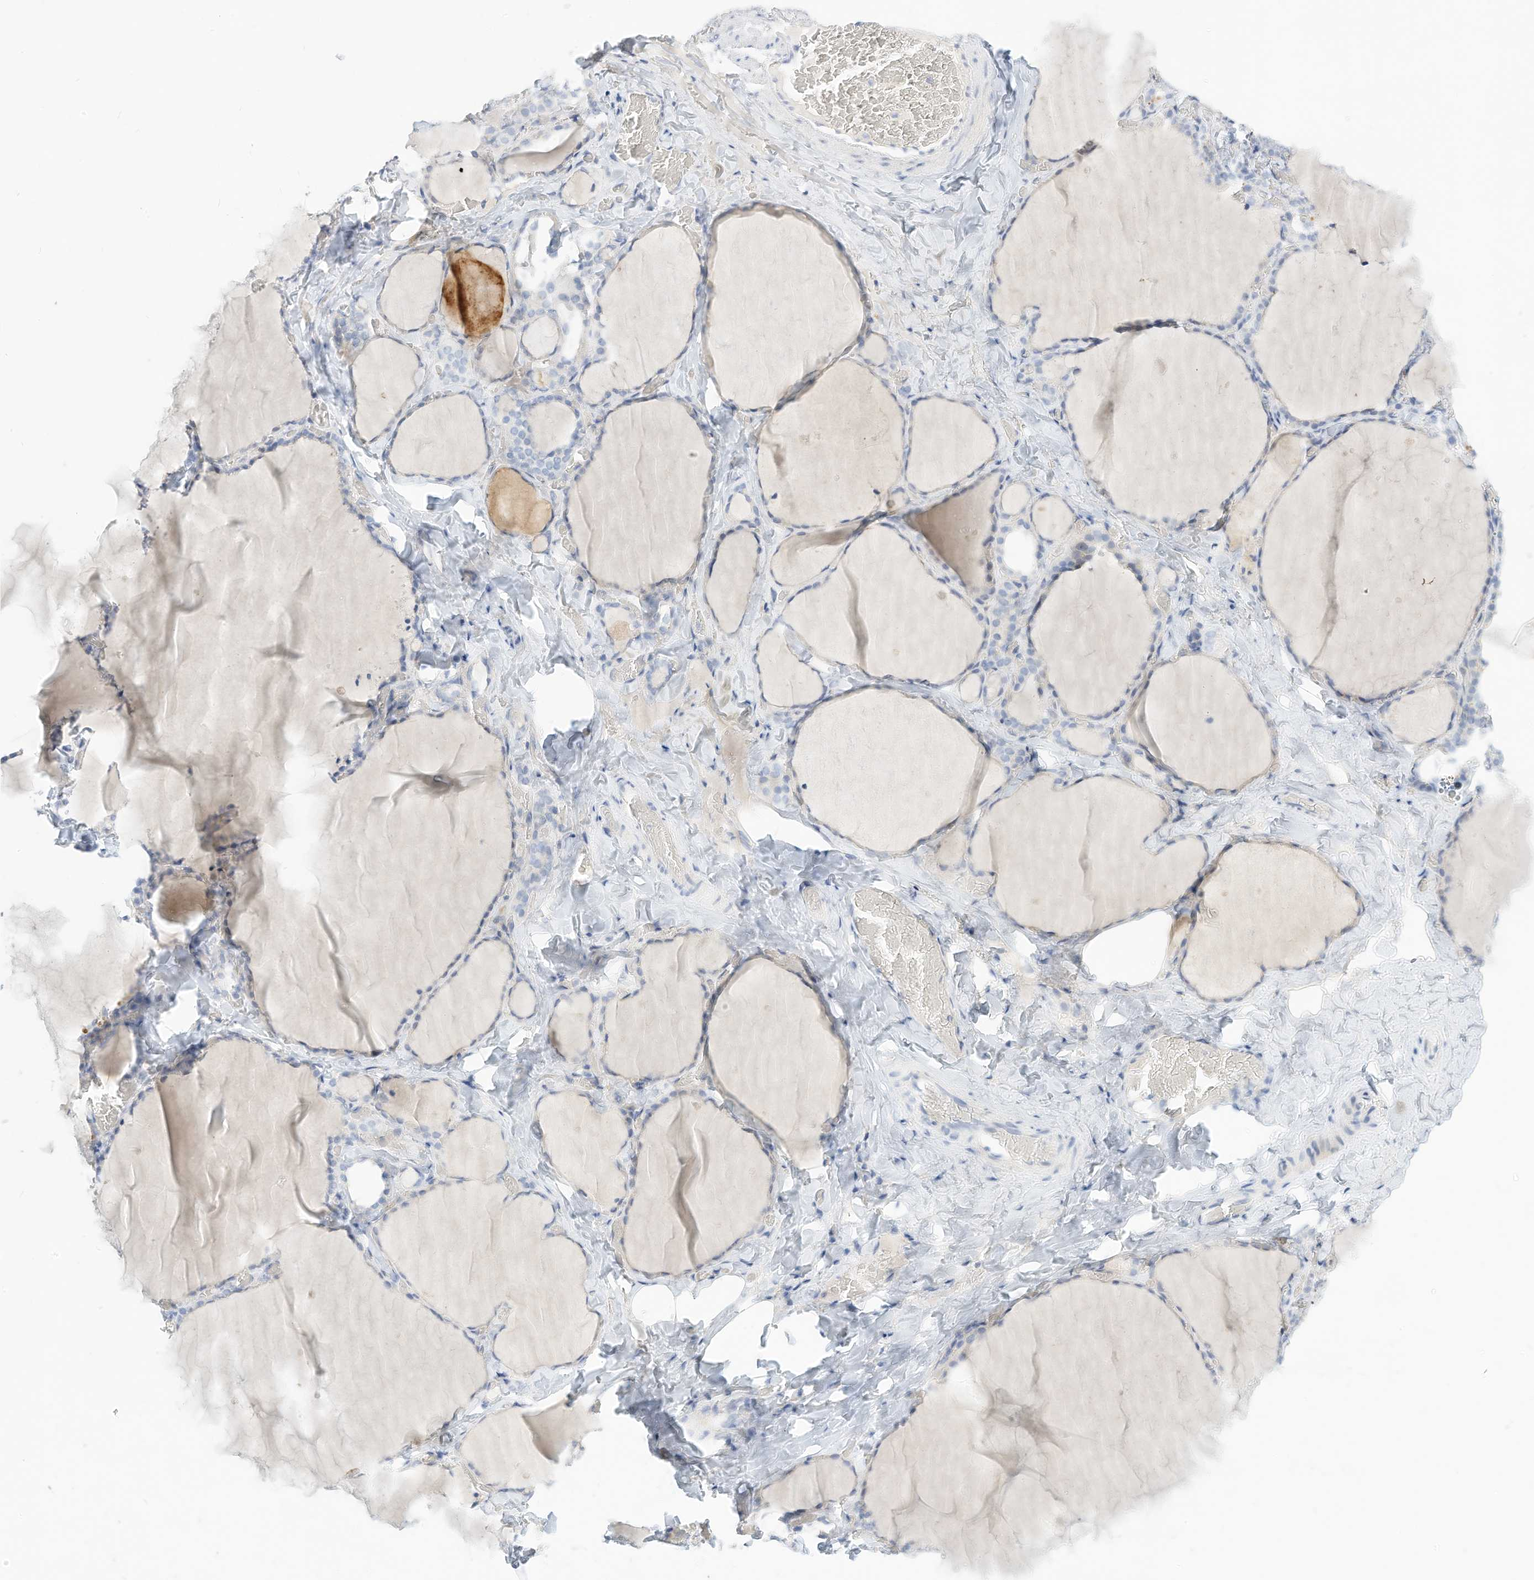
{"staining": {"intensity": "negative", "quantity": "none", "location": "none"}, "tissue": "thyroid gland", "cell_type": "Glandular cells", "image_type": "normal", "snomed": [{"axis": "morphology", "description": "Normal tissue, NOS"}, {"axis": "topography", "description": "Thyroid gland"}], "caption": "Immunohistochemistry histopathology image of unremarkable human thyroid gland stained for a protein (brown), which demonstrates no expression in glandular cells.", "gene": "SPOCD1", "patient": {"sex": "female", "age": 22}}